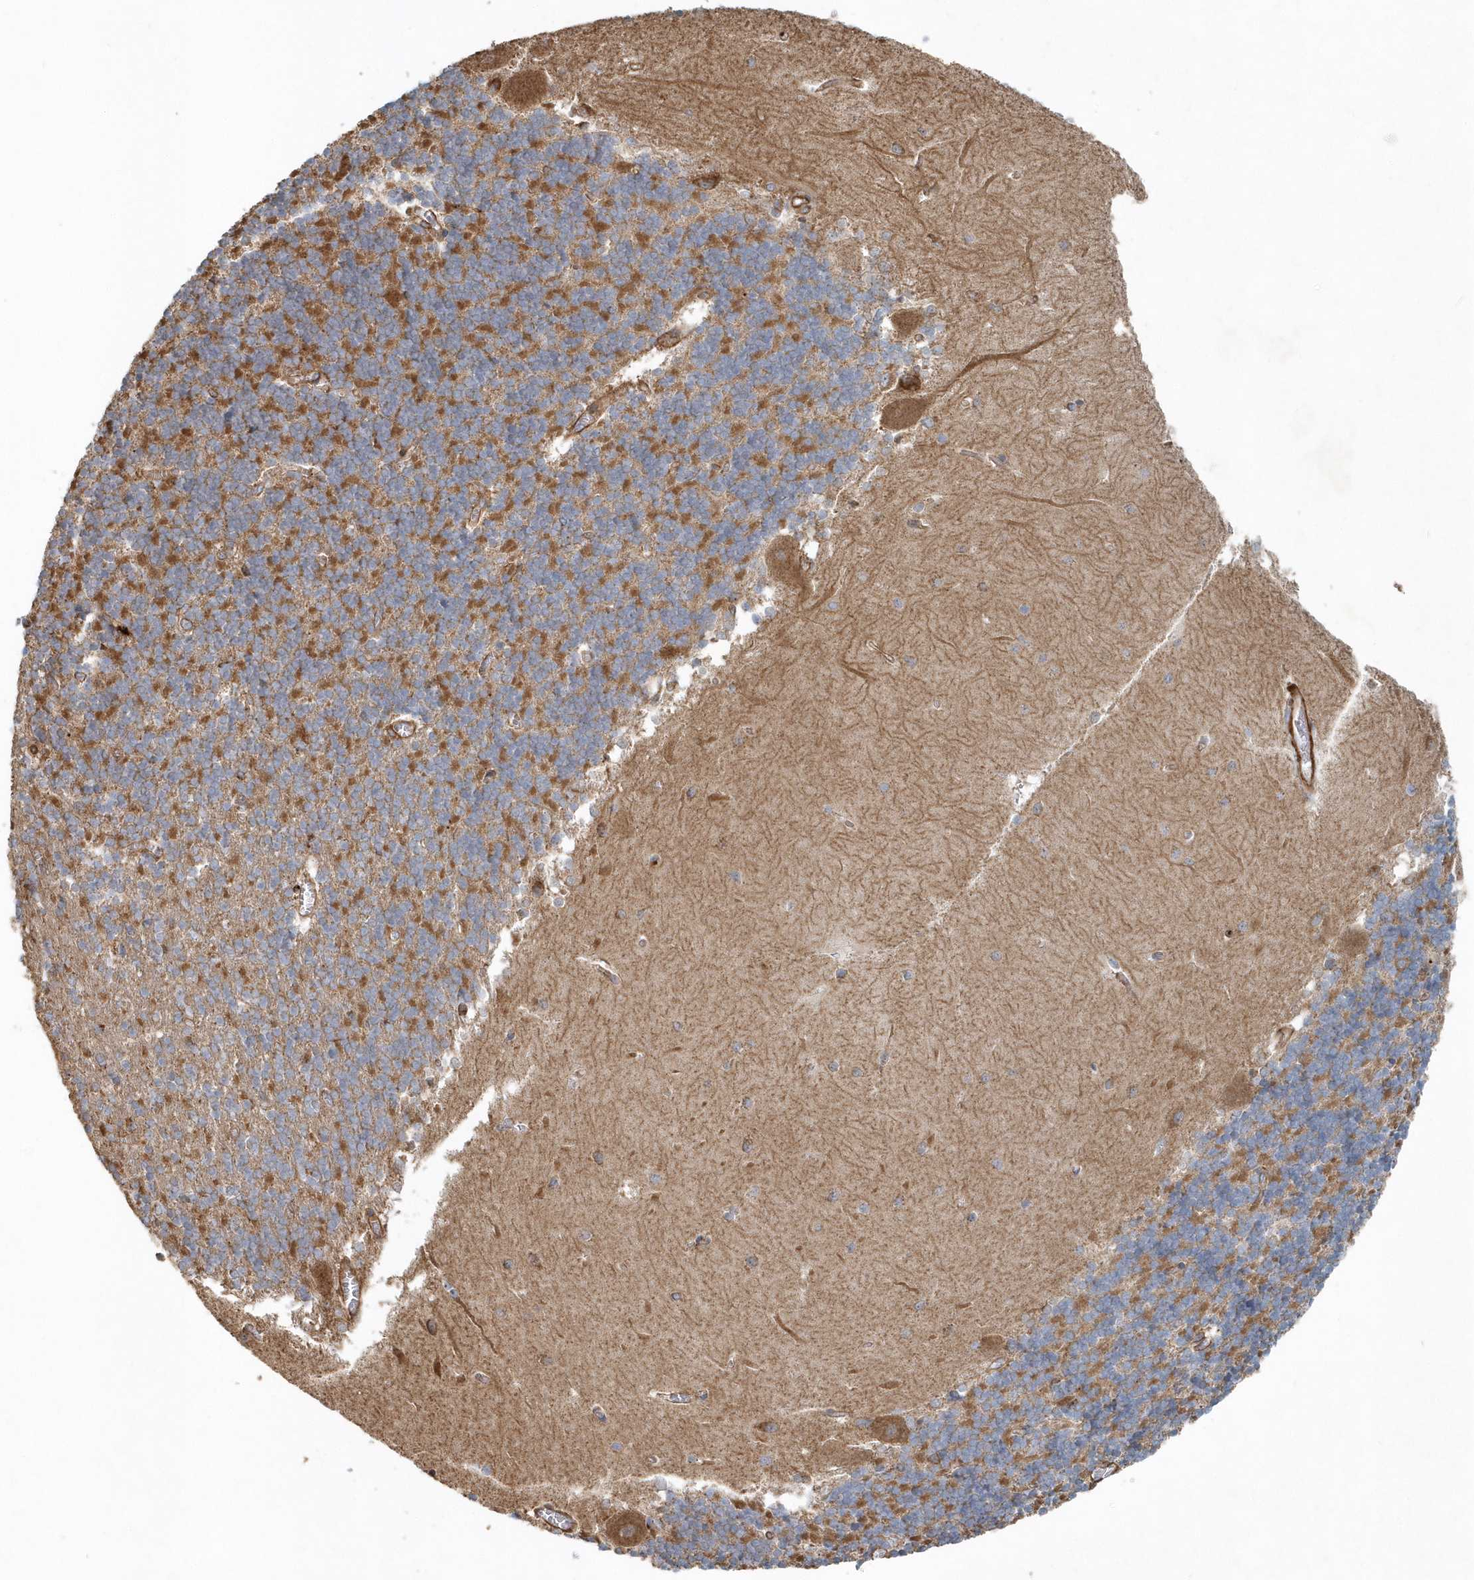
{"staining": {"intensity": "strong", "quantity": ">75%", "location": "cytoplasmic/membranous"}, "tissue": "cerebellum", "cell_type": "Cells in granular layer", "image_type": "normal", "snomed": [{"axis": "morphology", "description": "Normal tissue, NOS"}, {"axis": "topography", "description": "Cerebellum"}], "caption": "This photomicrograph shows immunohistochemistry (IHC) staining of unremarkable cerebellum, with high strong cytoplasmic/membranous positivity in about >75% of cells in granular layer.", "gene": "MMUT", "patient": {"sex": "male", "age": 37}}